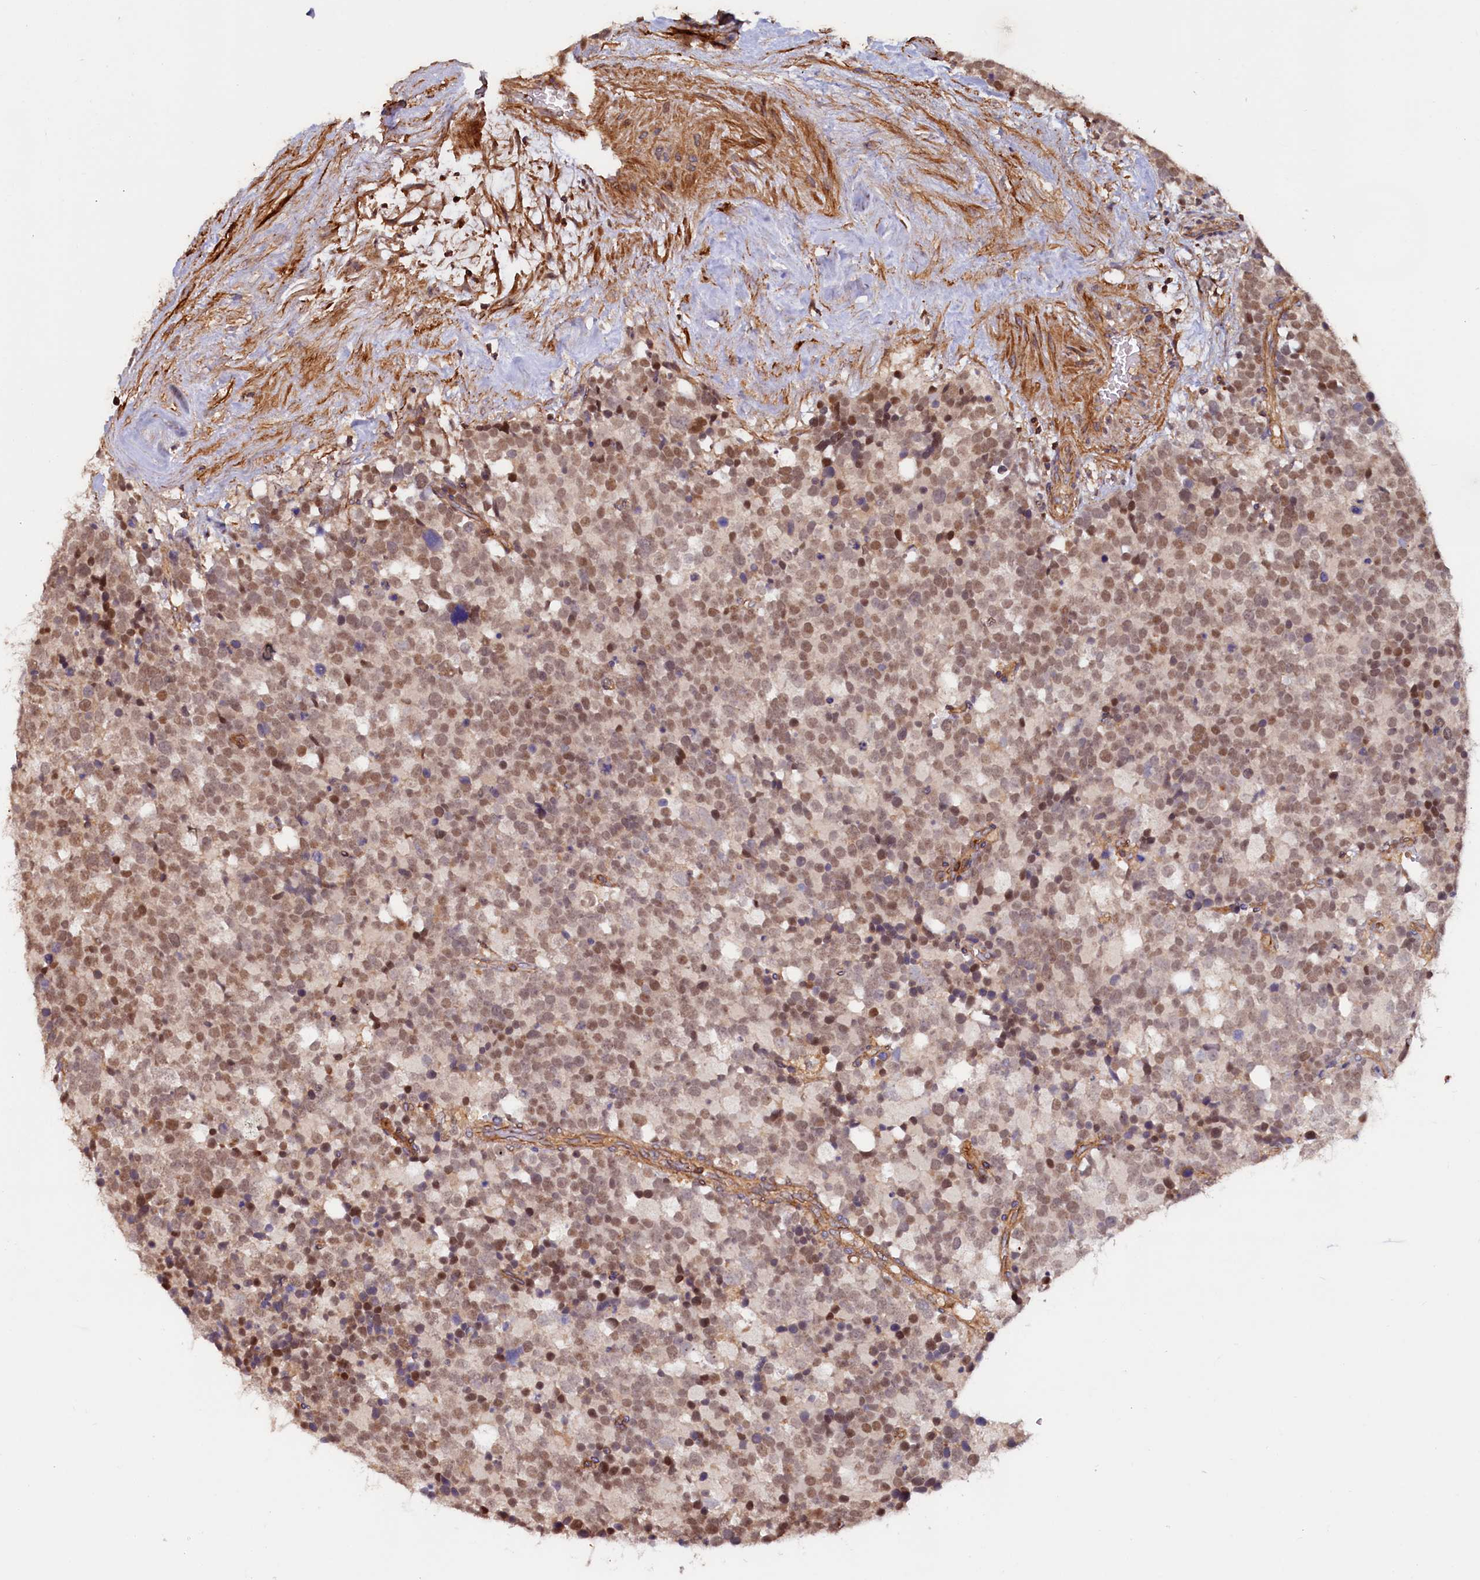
{"staining": {"intensity": "moderate", "quantity": ">75%", "location": "nuclear"}, "tissue": "testis cancer", "cell_type": "Tumor cells", "image_type": "cancer", "snomed": [{"axis": "morphology", "description": "Seminoma, NOS"}, {"axis": "topography", "description": "Testis"}], "caption": "Protein staining reveals moderate nuclear staining in about >75% of tumor cells in testis cancer (seminoma).", "gene": "DUOXA1", "patient": {"sex": "male", "age": 71}}